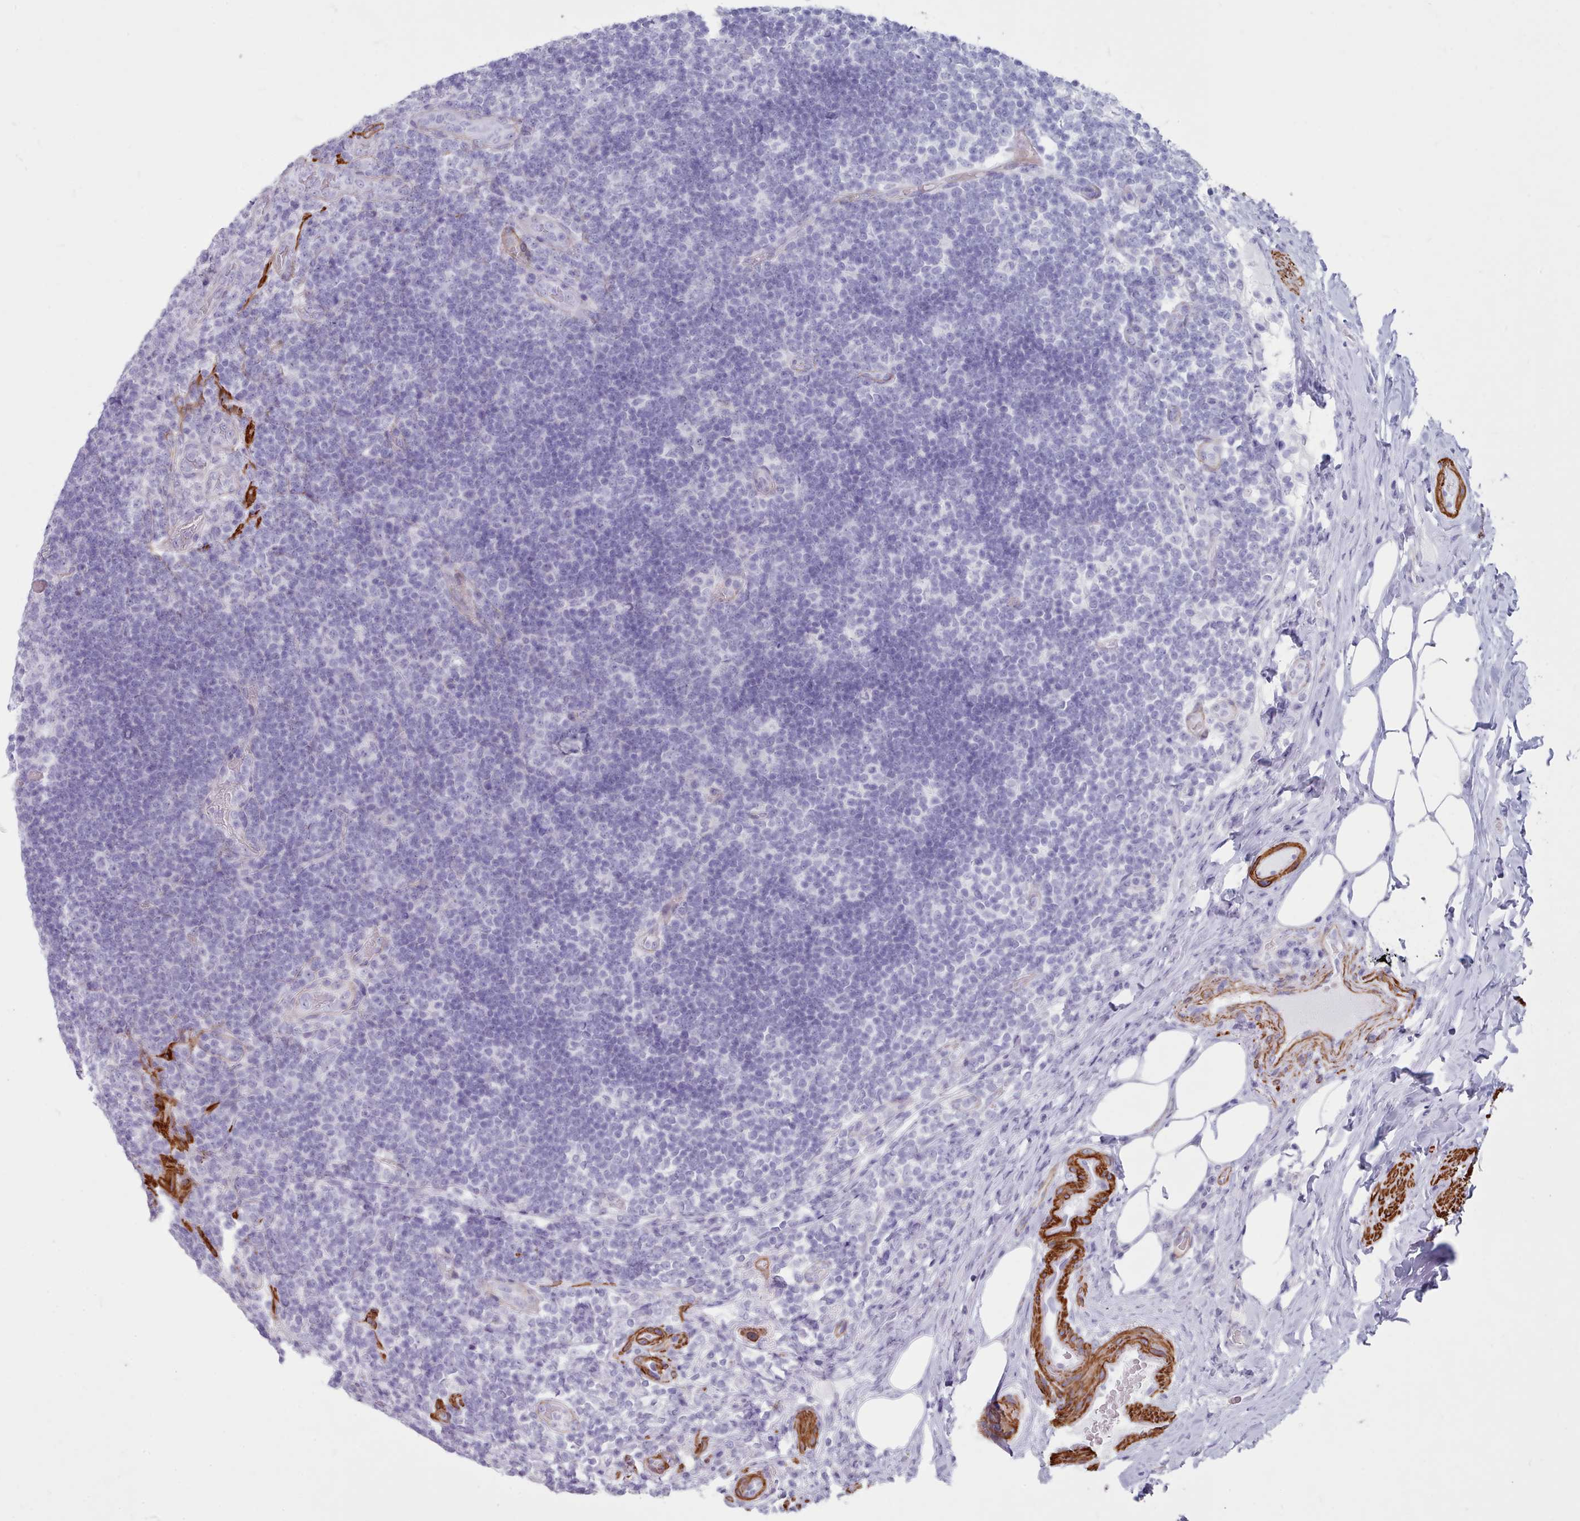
{"staining": {"intensity": "weak", "quantity": "<25%", "location": "cytoplasmic/membranous"}, "tissue": "appendix", "cell_type": "Glandular cells", "image_type": "normal", "snomed": [{"axis": "morphology", "description": "Normal tissue, NOS"}, {"axis": "topography", "description": "Appendix"}], "caption": "Immunohistochemistry (IHC) photomicrograph of unremarkable appendix: appendix stained with DAB (3,3'-diaminobenzidine) shows no significant protein positivity in glandular cells. (Immunohistochemistry (IHC), brightfield microscopy, high magnification).", "gene": "FPGS", "patient": {"sex": "female", "age": 43}}